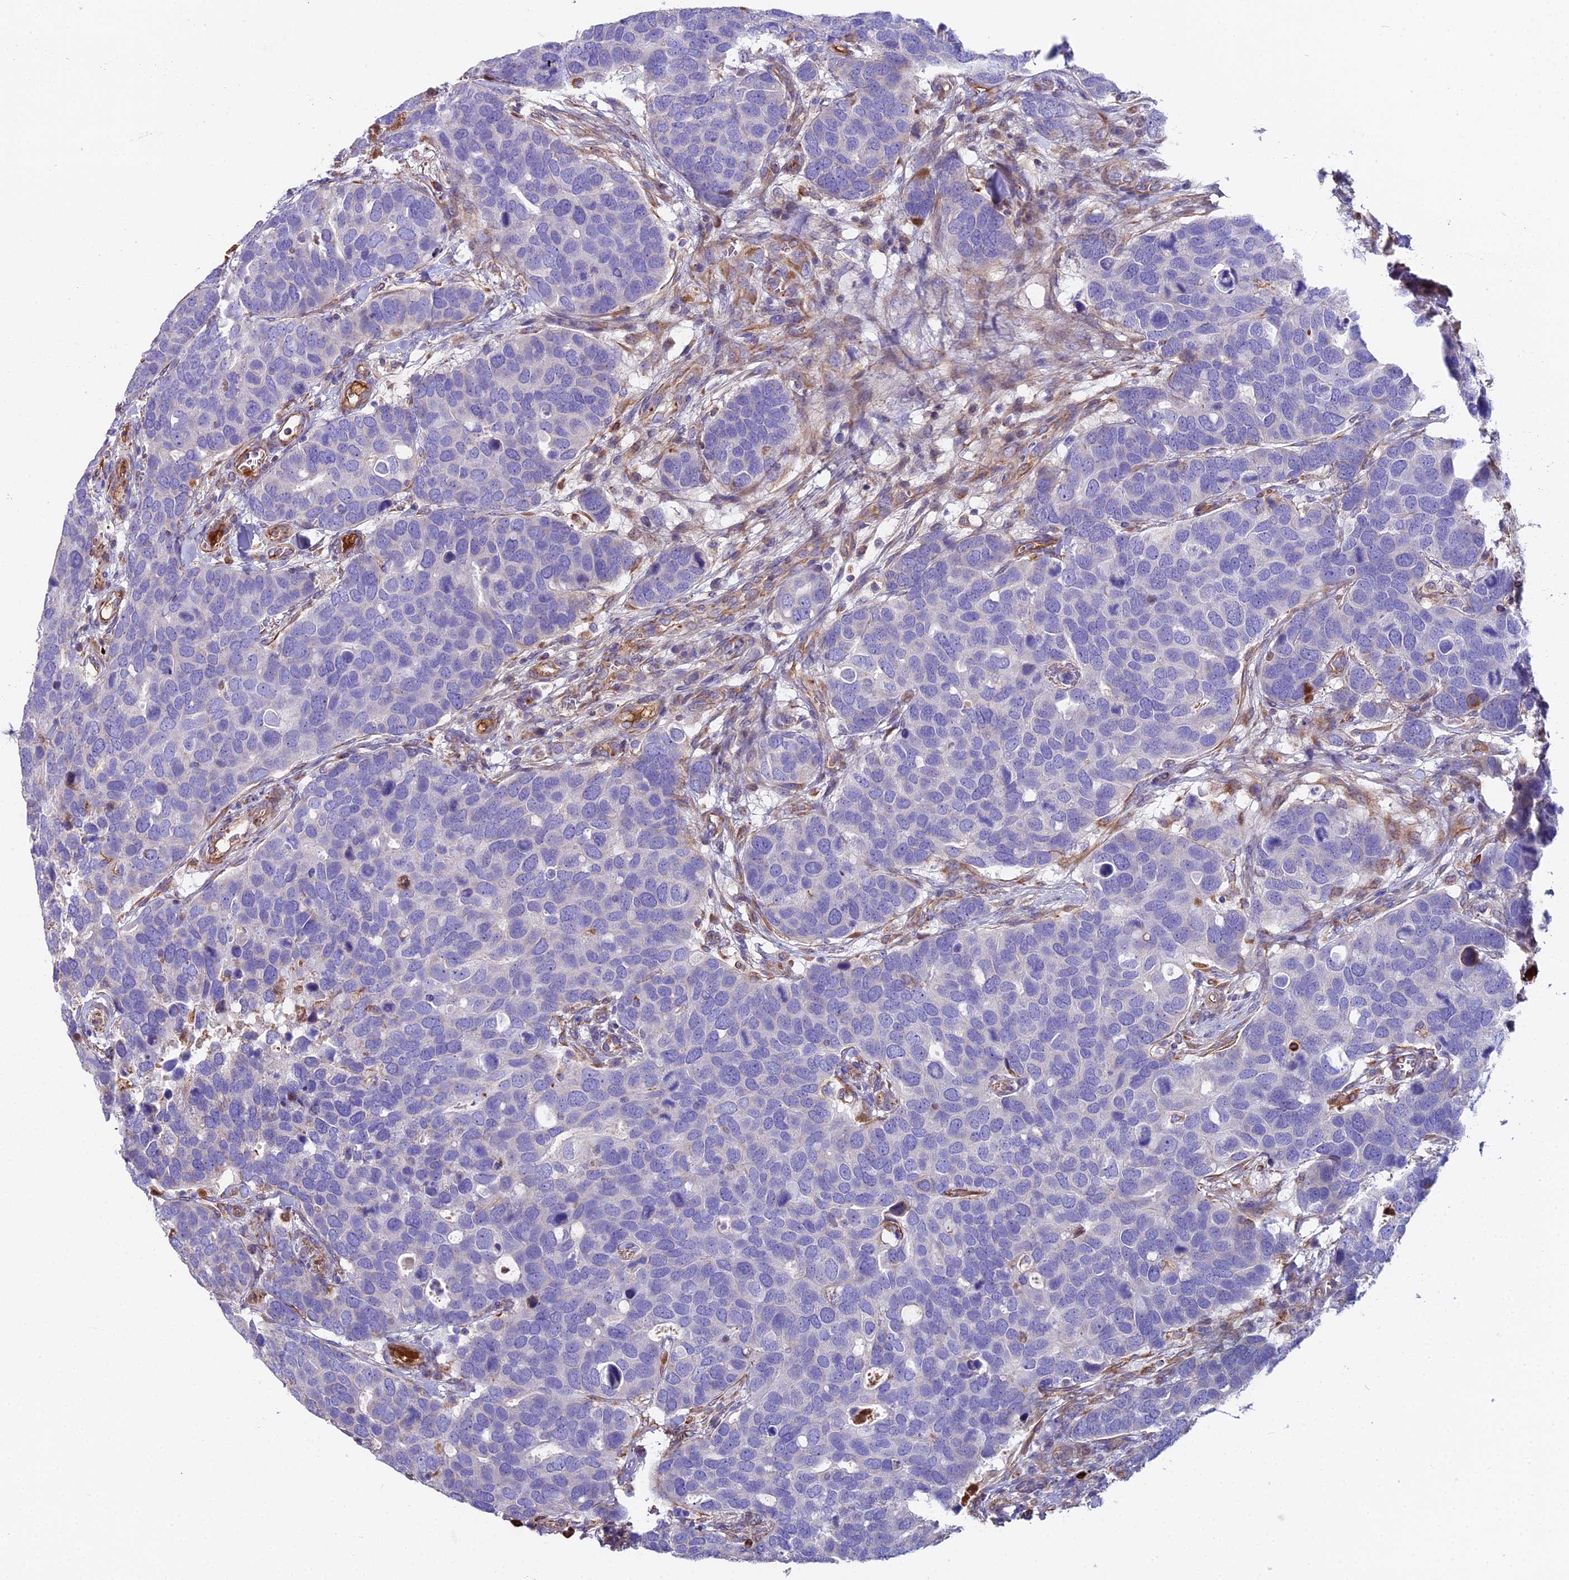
{"staining": {"intensity": "negative", "quantity": "none", "location": "none"}, "tissue": "breast cancer", "cell_type": "Tumor cells", "image_type": "cancer", "snomed": [{"axis": "morphology", "description": "Duct carcinoma"}, {"axis": "topography", "description": "Breast"}], "caption": "High magnification brightfield microscopy of invasive ductal carcinoma (breast) stained with DAB (brown) and counterstained with hematoxylin (blue): tumor cells show no significant staining.", "gene": "BEX4", "patient": {"sex": "female", "age": 83}}